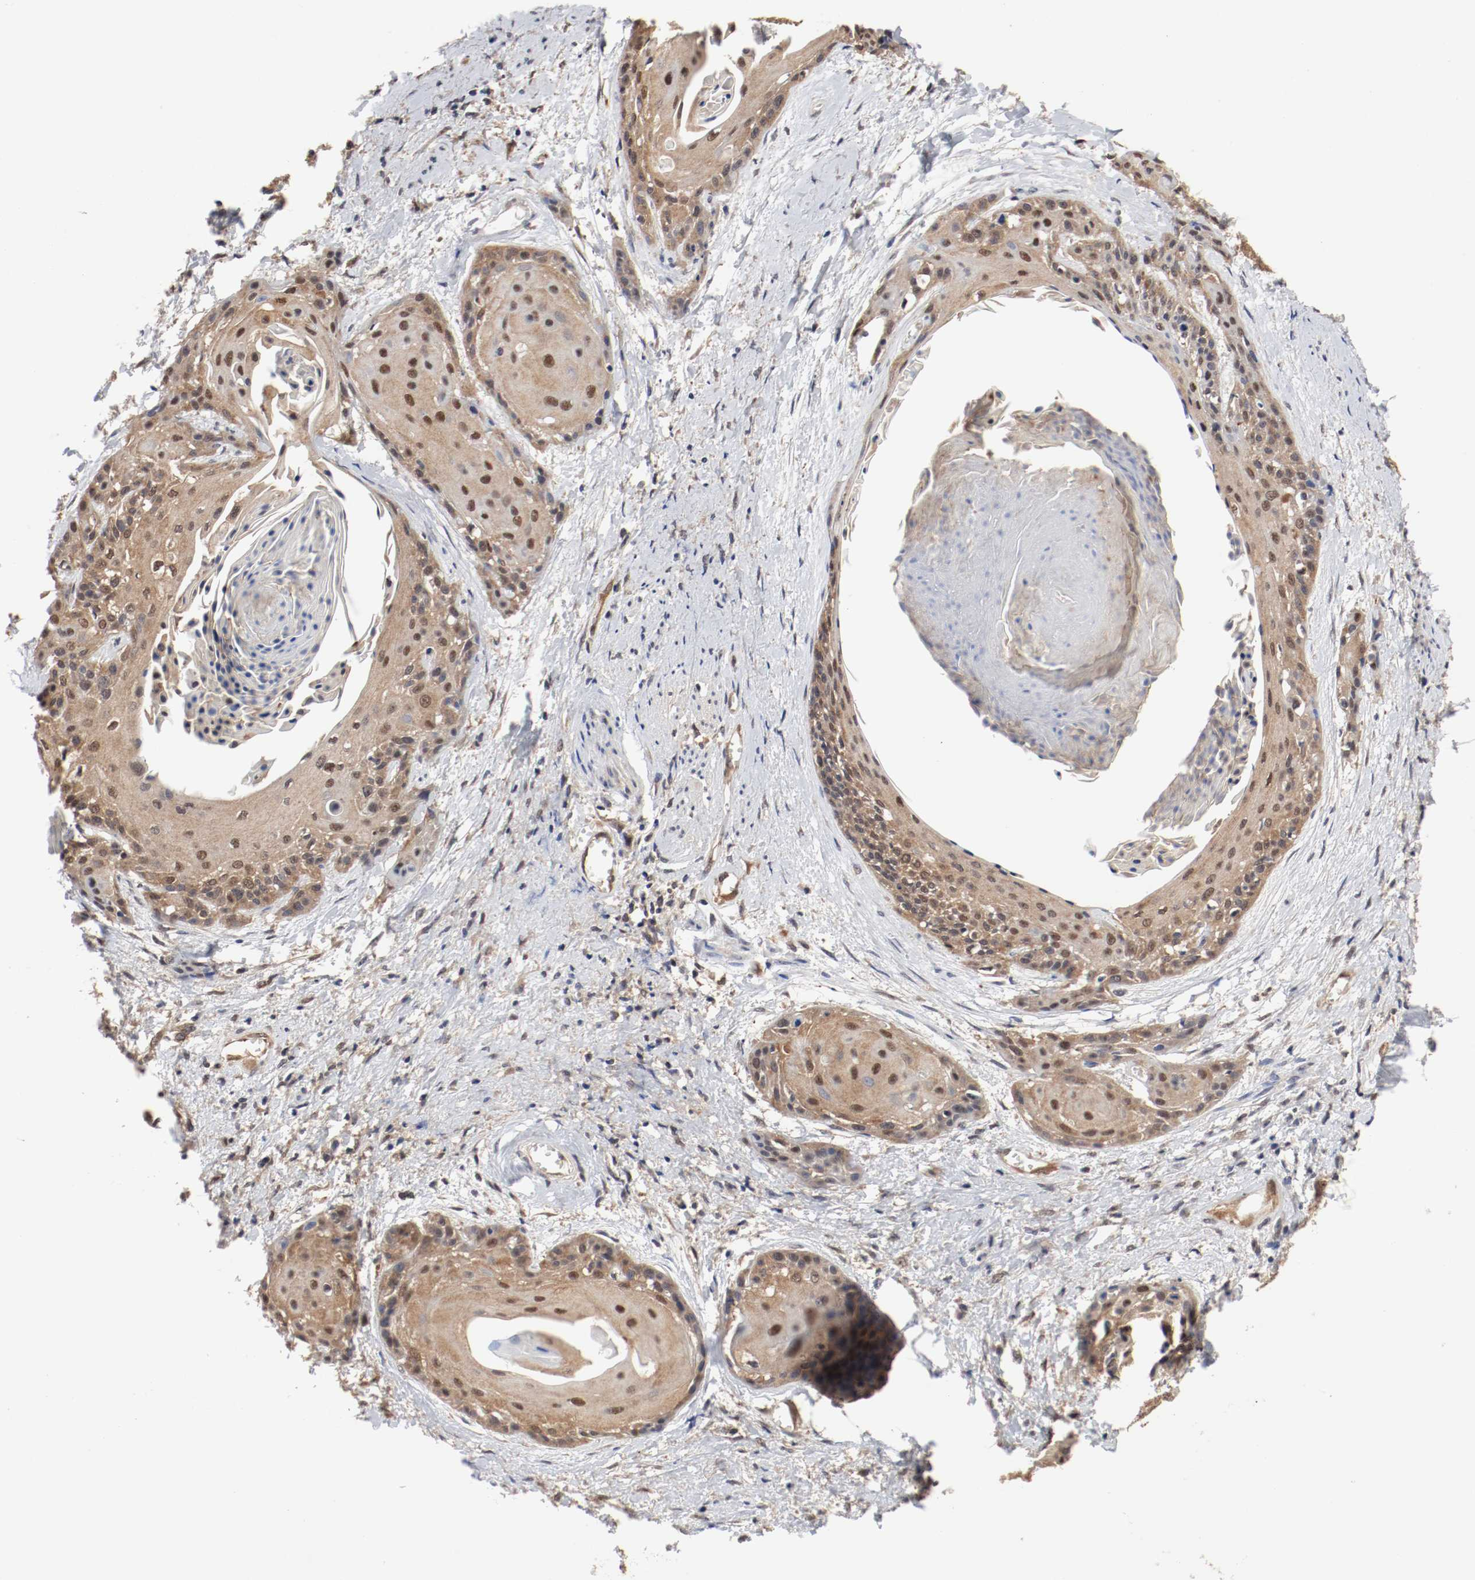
{"staining": {"intensity": "moderate", "quantity": ">75%", "location": "cytoplasmic/membranous,nuclear"}, "tissue": "cervical cancer", "cell_type": "Tumor cells", "image_type": "cancer", "snomed": [{"axis": "morphology", "description": "Squamous cell carcinoma, NOS"}, {"axis": "topography", "description": "Cervix"}], "caption": "Protein expression analysis of squamous cell carcinoma (cervical) reveals moderate cytoplasmic/membranous and nuclear staining in about >75% of tumor cells.", "gene": "AFG3L2", "patient": {"sex": "female", "age": 57}}